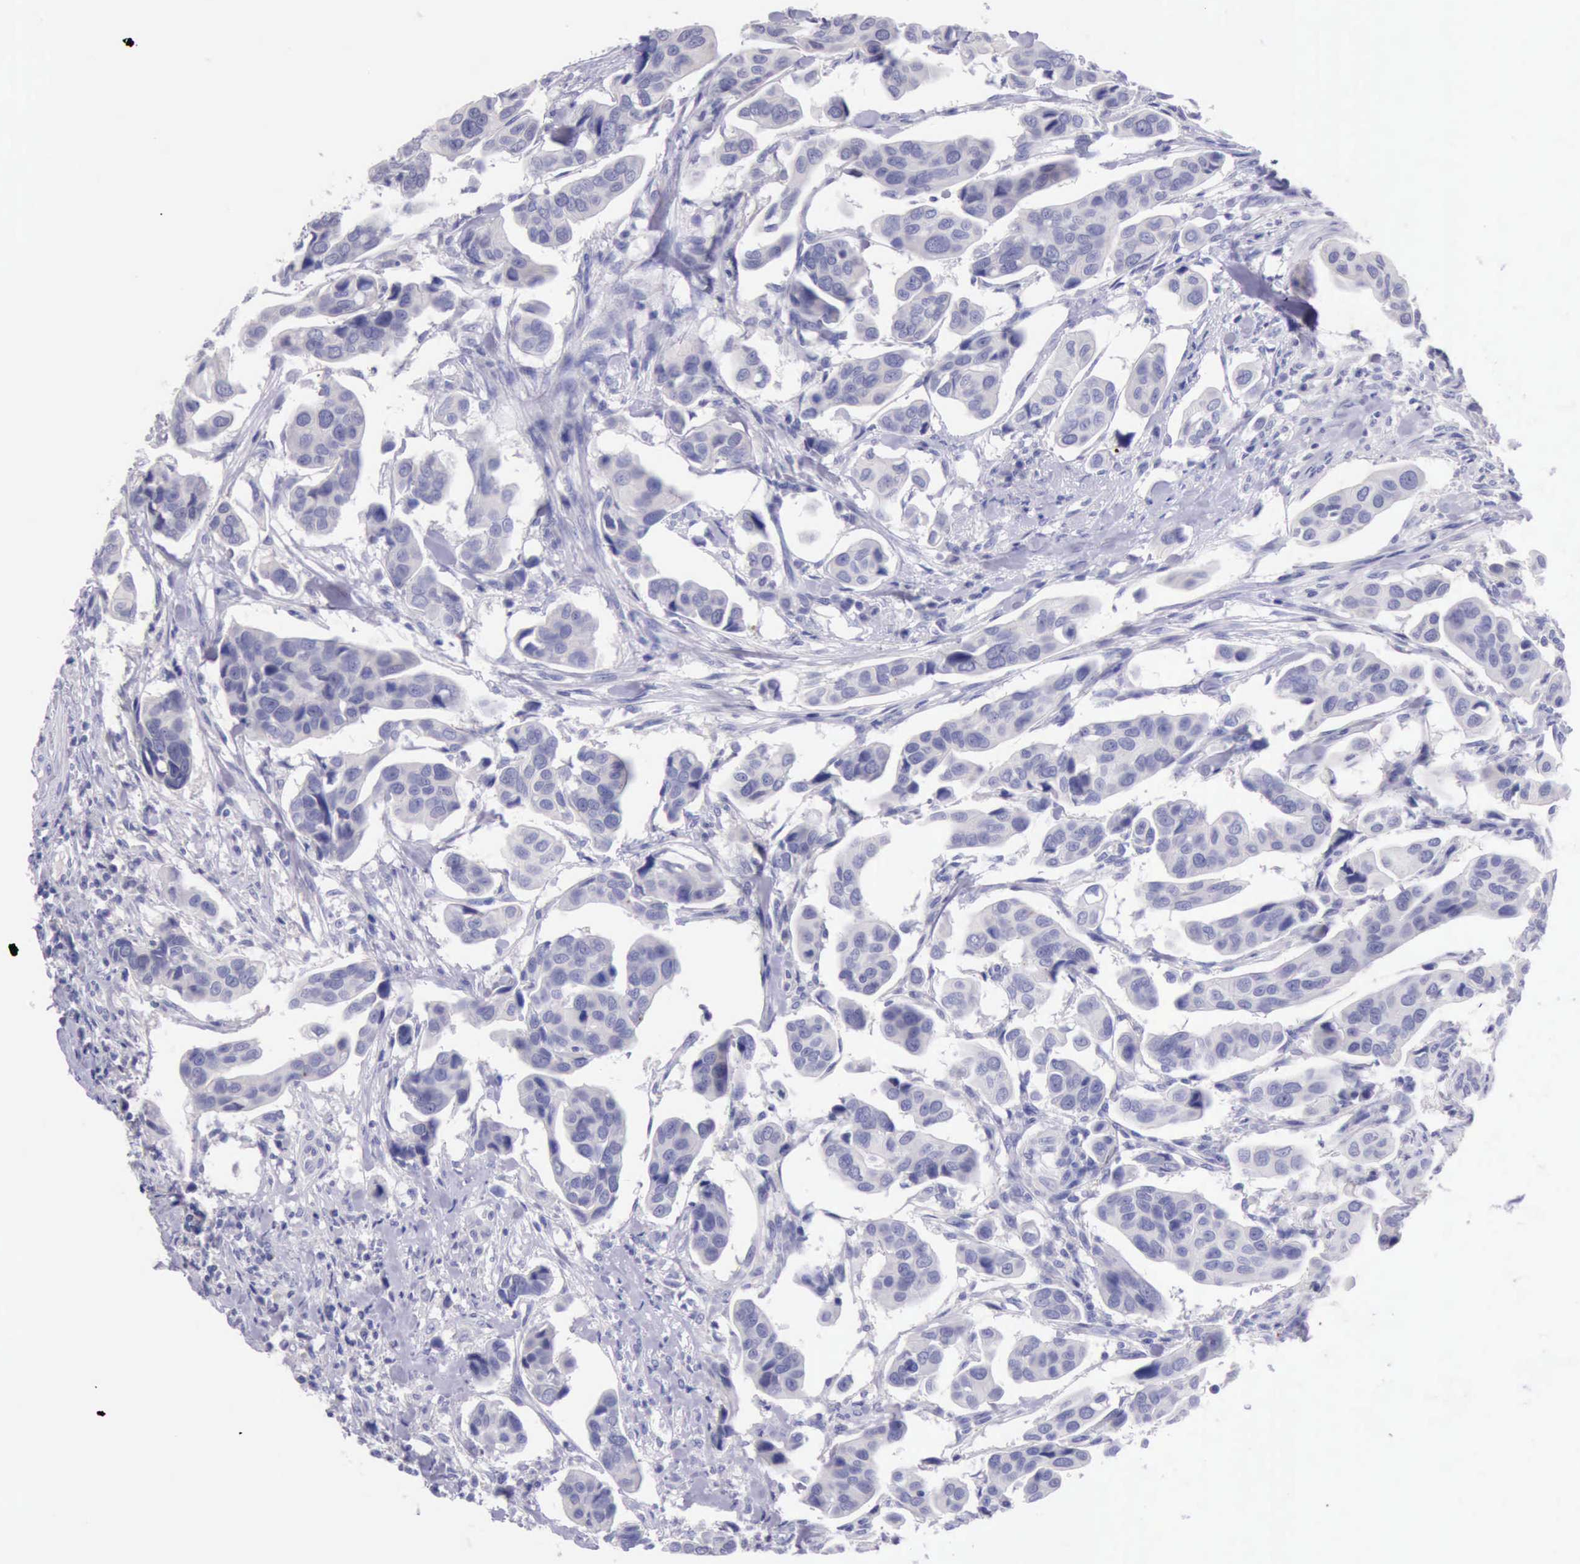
{"staining": {"intensity": "negative", "quantity": "none", "location": "none"}, "tissue": "urothelial cancer", "cell_type": "Tumor cells", "image_type": "cancer", "snomed": [{"axis": "morphology", "description": "Adenocarcinoma, NOS"}, {"axis": "topography", "description": "Urinary bladder"}], "caption": "Immunohistochemical staining of human adenocarcinoma displays no significant expression in tumor cells. (DAB IHC with hematoxylin counter stain).", "gene": "LRFN5", "patient": {"sex": "male", "age": 61}}